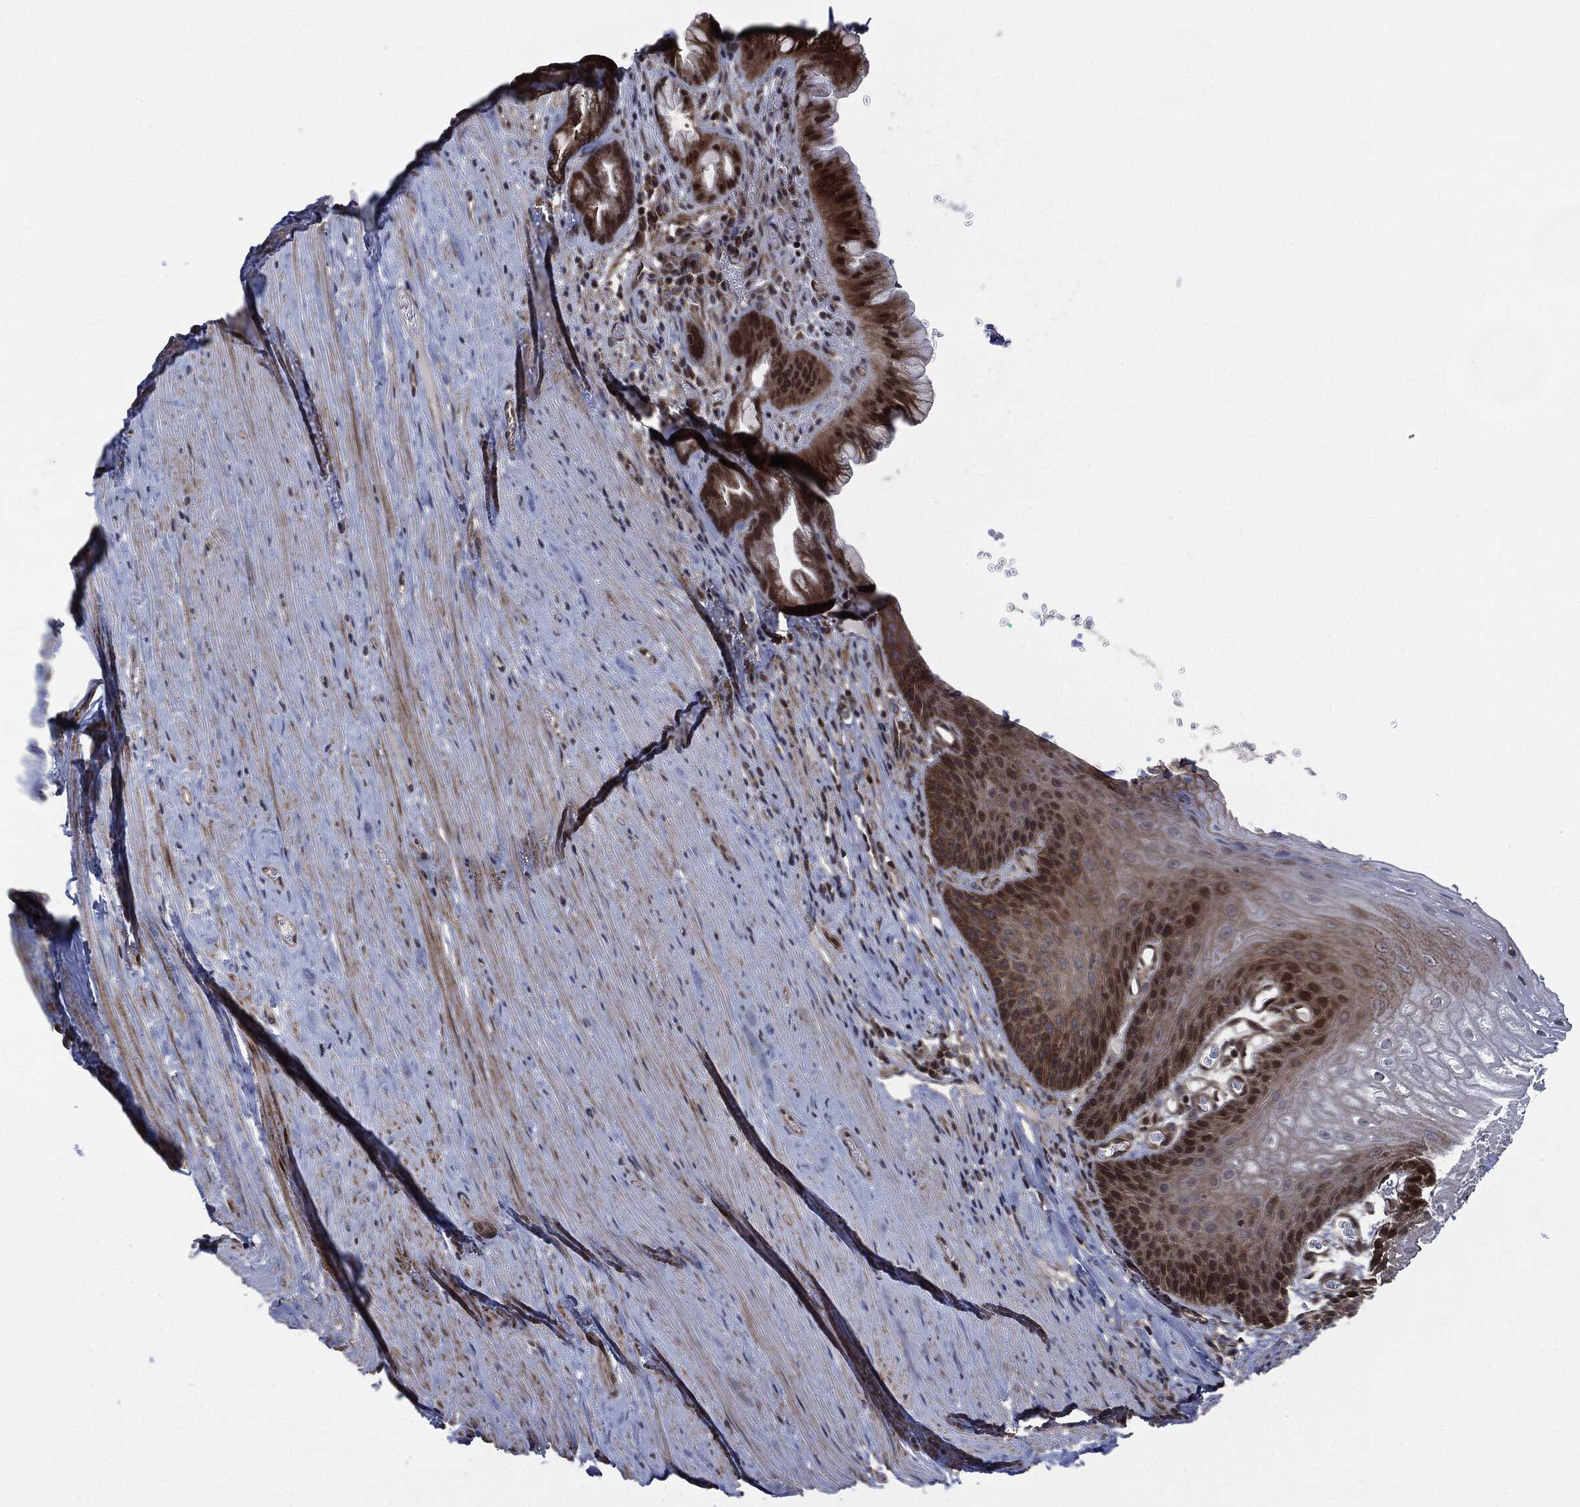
{"staining": {"intensity": "strong", "quantity": "<25%", "location": "cytoplasmic/membranous"}, "tissue": "esophagus", "cell_type": "Squamous epithelial cells", "image_type": "normal", "snomed": [{"axis": "morphology", "description": "Normal tissue, NOS"}, {"axis": "topography", "description": "Esophagus"}], "caption": "DAB immunohistochemical staining of benign human esophagus demonstrates strong cytoplasmic/membranous protein positivity in about <25% of squamous epithelial cells.", "gene": "HRAS", "patient": {"sex": "male", "age": 64}}